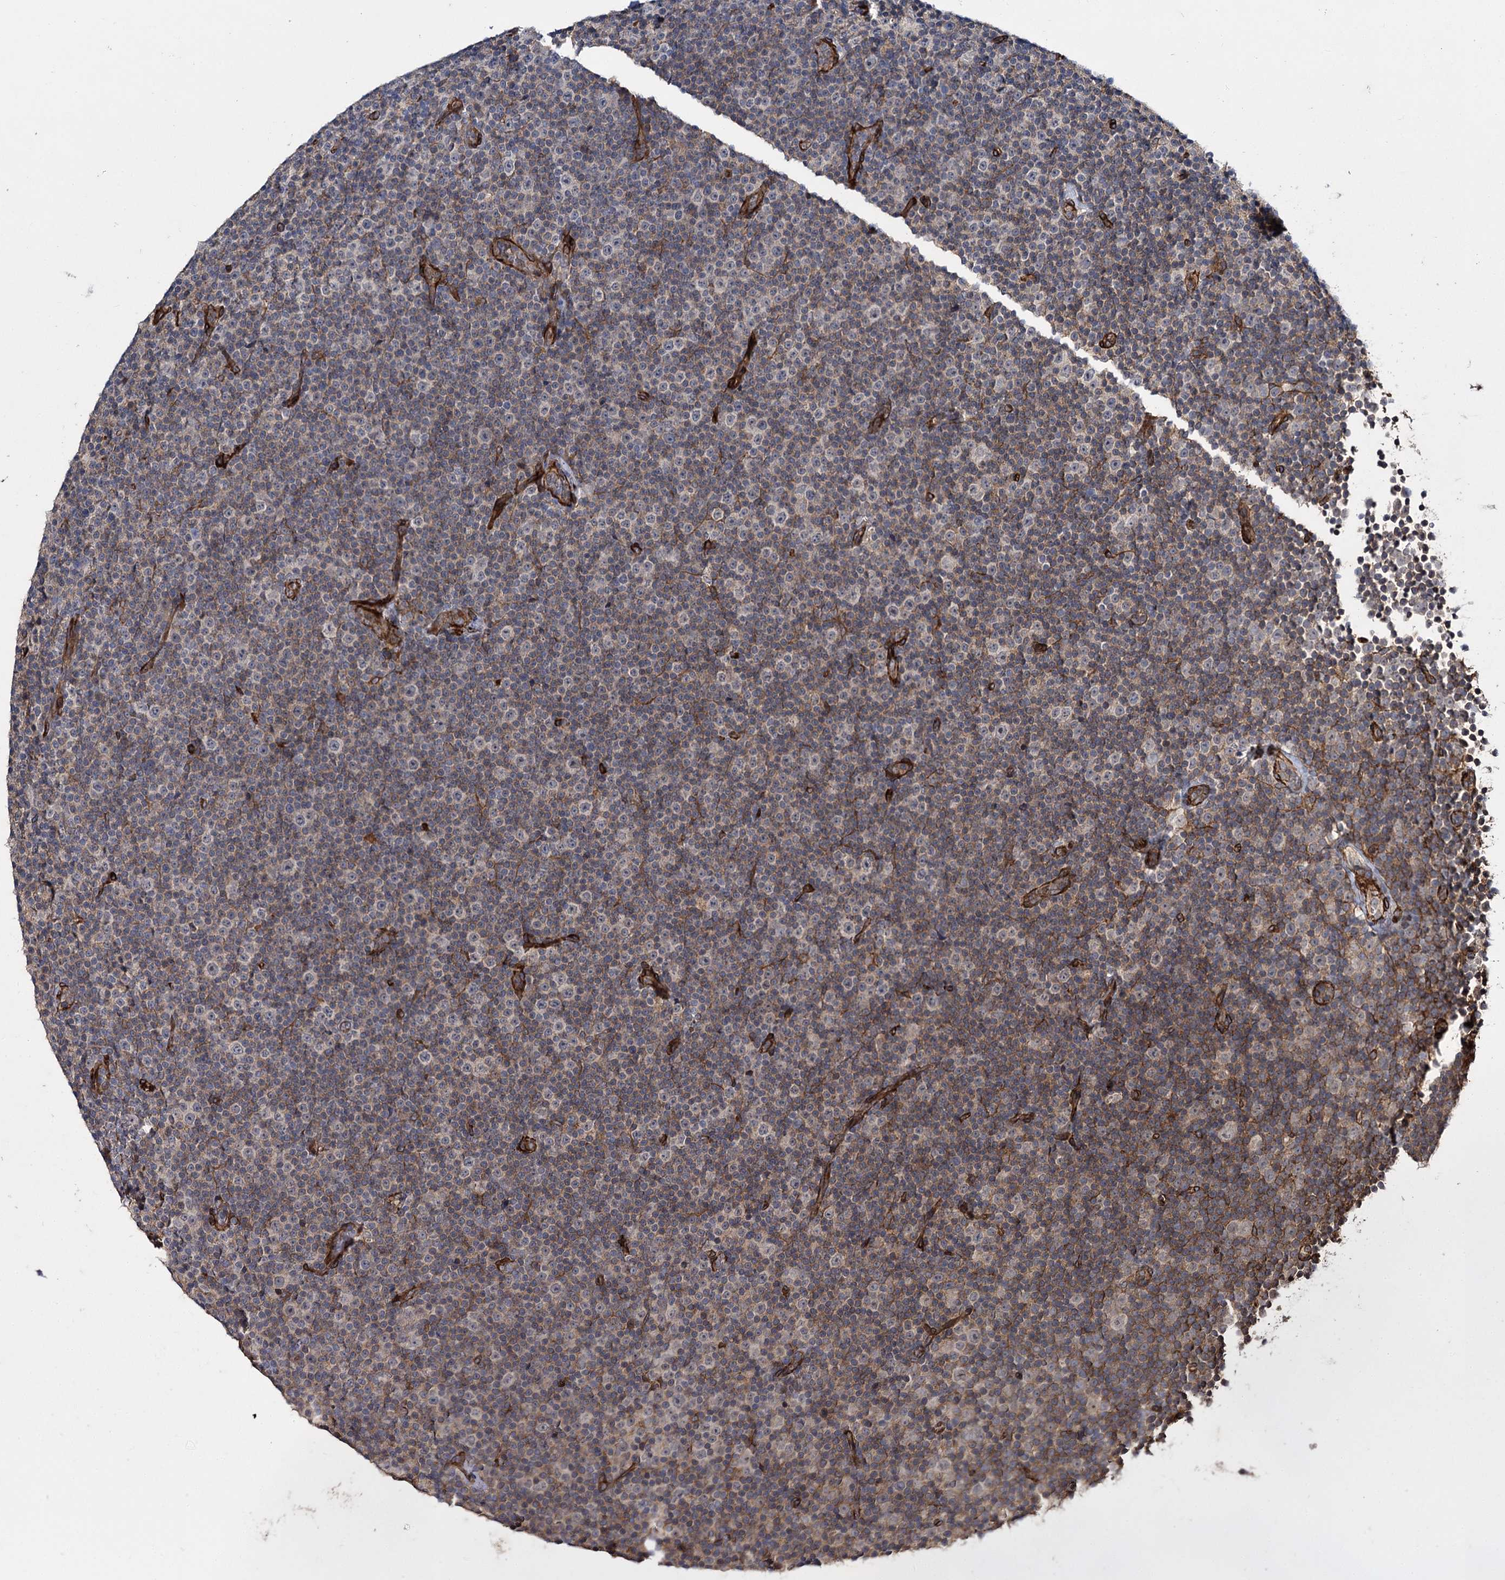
{"staining": {"intensity": "negative", "quantity": "none", "location": "none"}, "tissue": "lymphoma", "cell_type": "Tumor cells", "image_type": "cancer", "snomed": [{"axis": "morphology", "description": "Malignant lymphoma, non-Hodgkin's type, Low grade"}, {"axis": "topography", "description": "Lymph node"}], "caption": "An immunohistochemistry (IHC) photomicrograph of lymphoma is shown. There is no staining in tumor cells of lymphoma. The staining is performed using DAB (3,3'-diaminobenzidine) brown chromogen with nuclei counter-stained in using hematoxylin.", "gene": "MYO1C", "patient": {"sex": "female", "age": 67}}